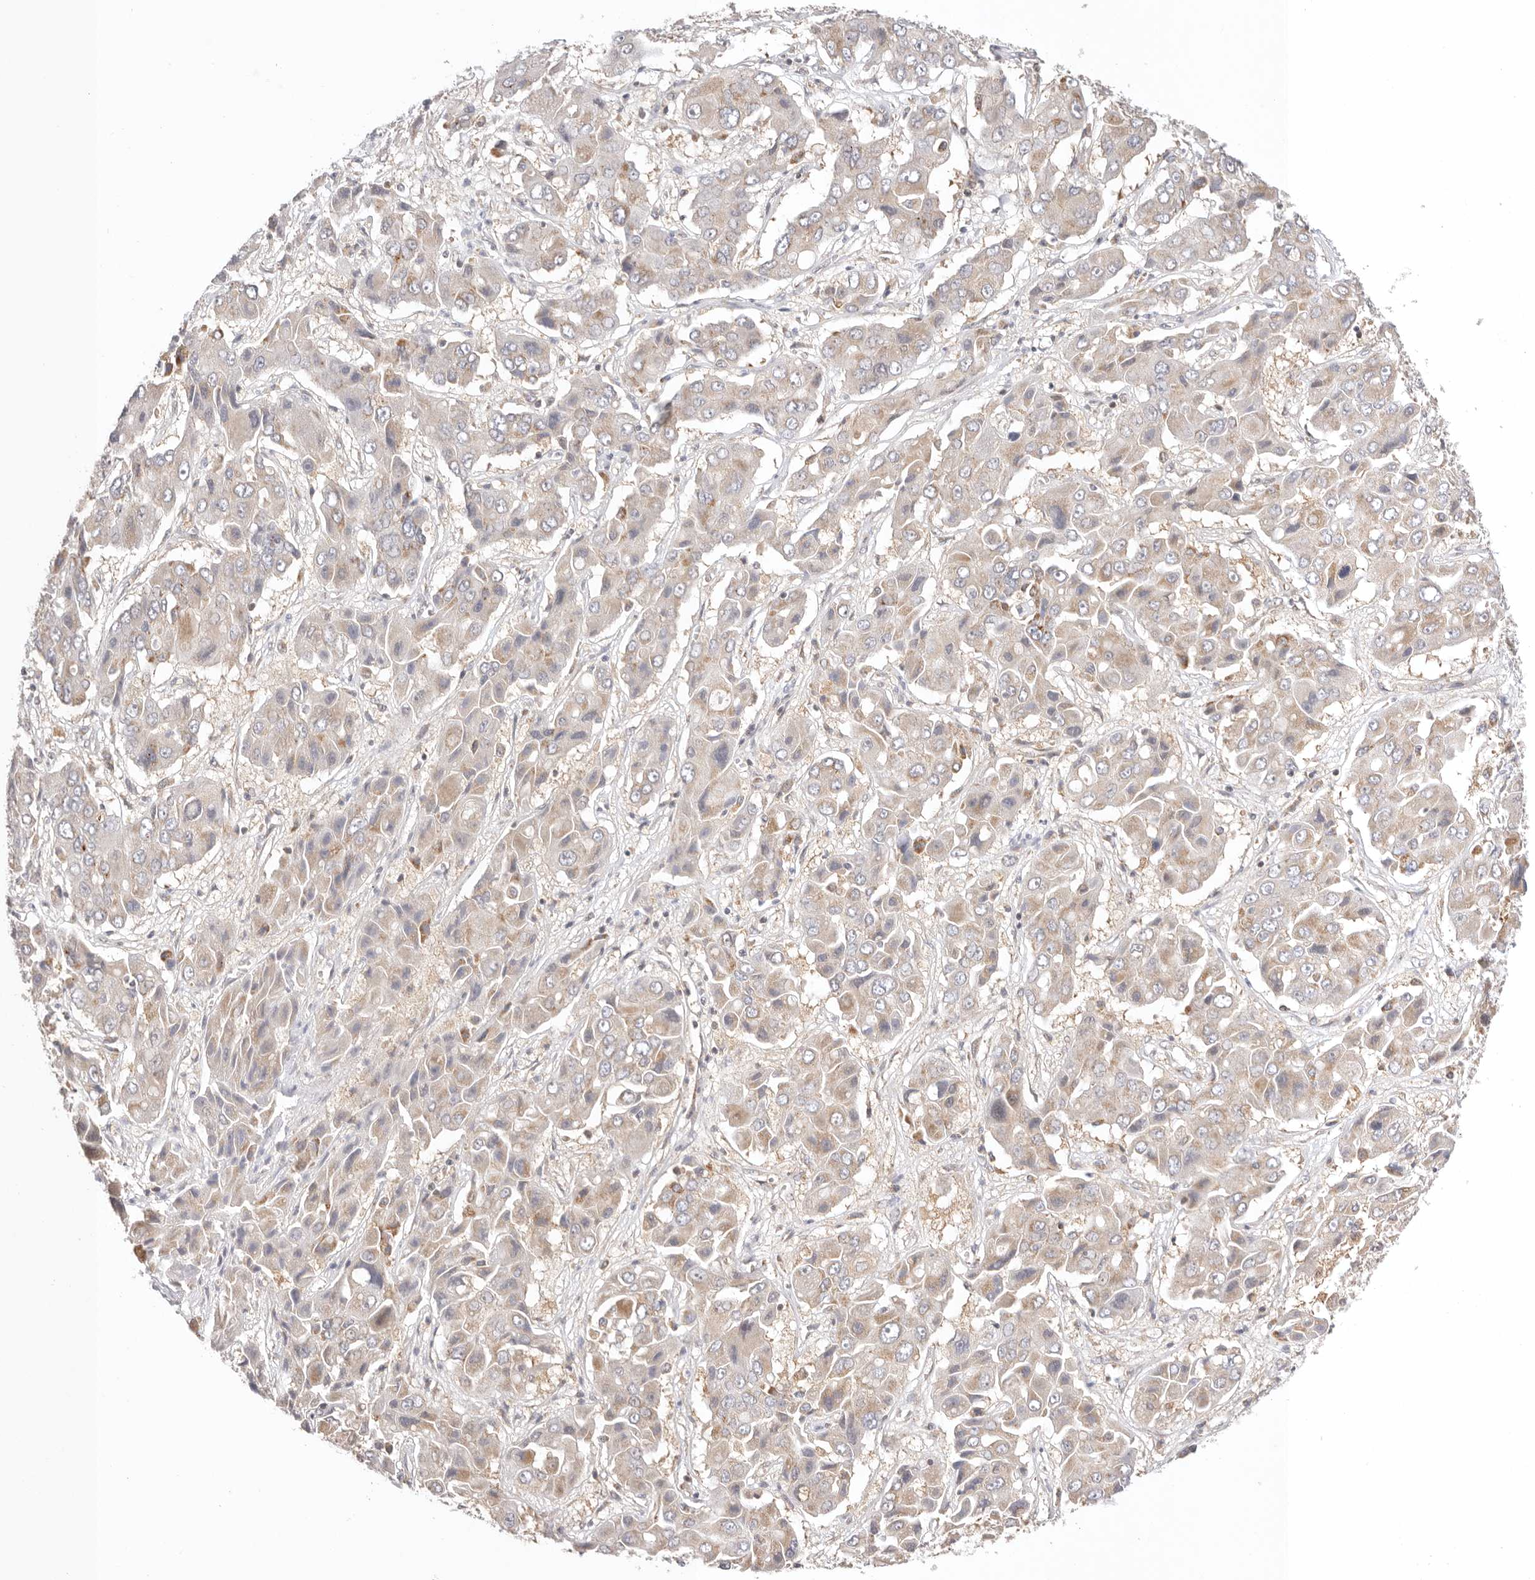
{"staining": {"intensity": "weak", "quantity": "<25%", "location": "cytoplasmic/membranous"}, "tissue": "liver cancer", "cell_type": "Tumor cells", "image_type": "cancer", "snomed": [{"axis": "morphology", "description": "Cholangiocarcinoma"}, {"axis": "topography", "description": "Liver"}], "caption": "Tumor cells show no significant protein staining in liver cholangiocarcinoma. Brightfield microscopy of immunohistochemistry stained with DAB (3,3'-diaminobenzidine) (brown) and hematoxylin (blue), captured at high magnification.", "gene": "KCMF1", "patient": {"sex": "male", "age": 67}}